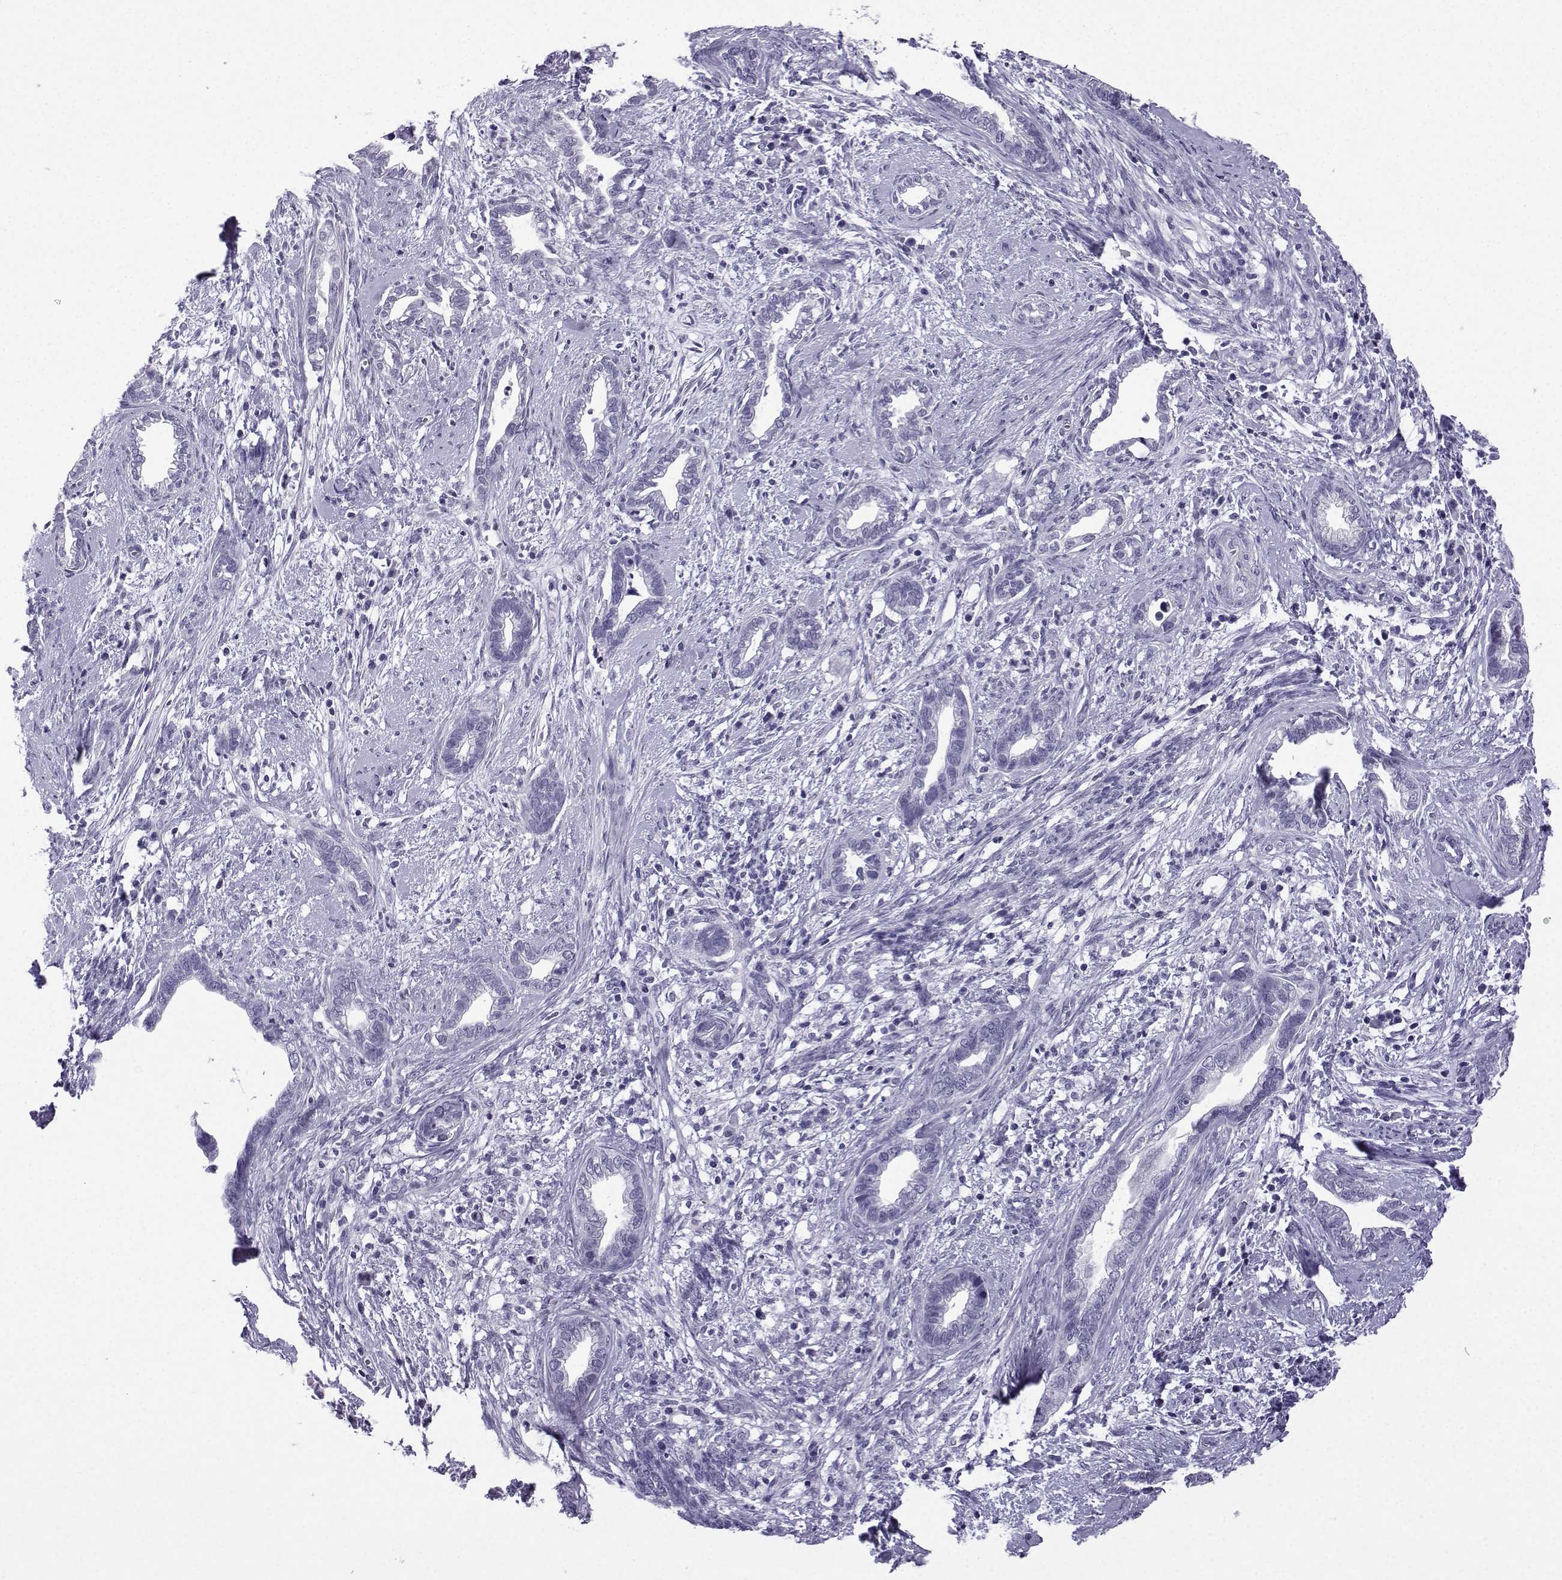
{"staining": {"intensity": "negative", "quantity": "none", "location": "none"}, "tissue": "cervical cancer", "cell_type": "Tumor cells", "image_type": "cancer", "snomed": [{"axis": "morphology", "description": "Adenocarcinoma, NOS"}, {"axis": "topography", "description": "Cervix"}], "caption": "Photomicrograph shows no protein positivity in tumor cells of cervical cancer (adenocarcinoma) tissue.", "gene": "MRGBP", "patient": {"sex": "female", "age": 62}}